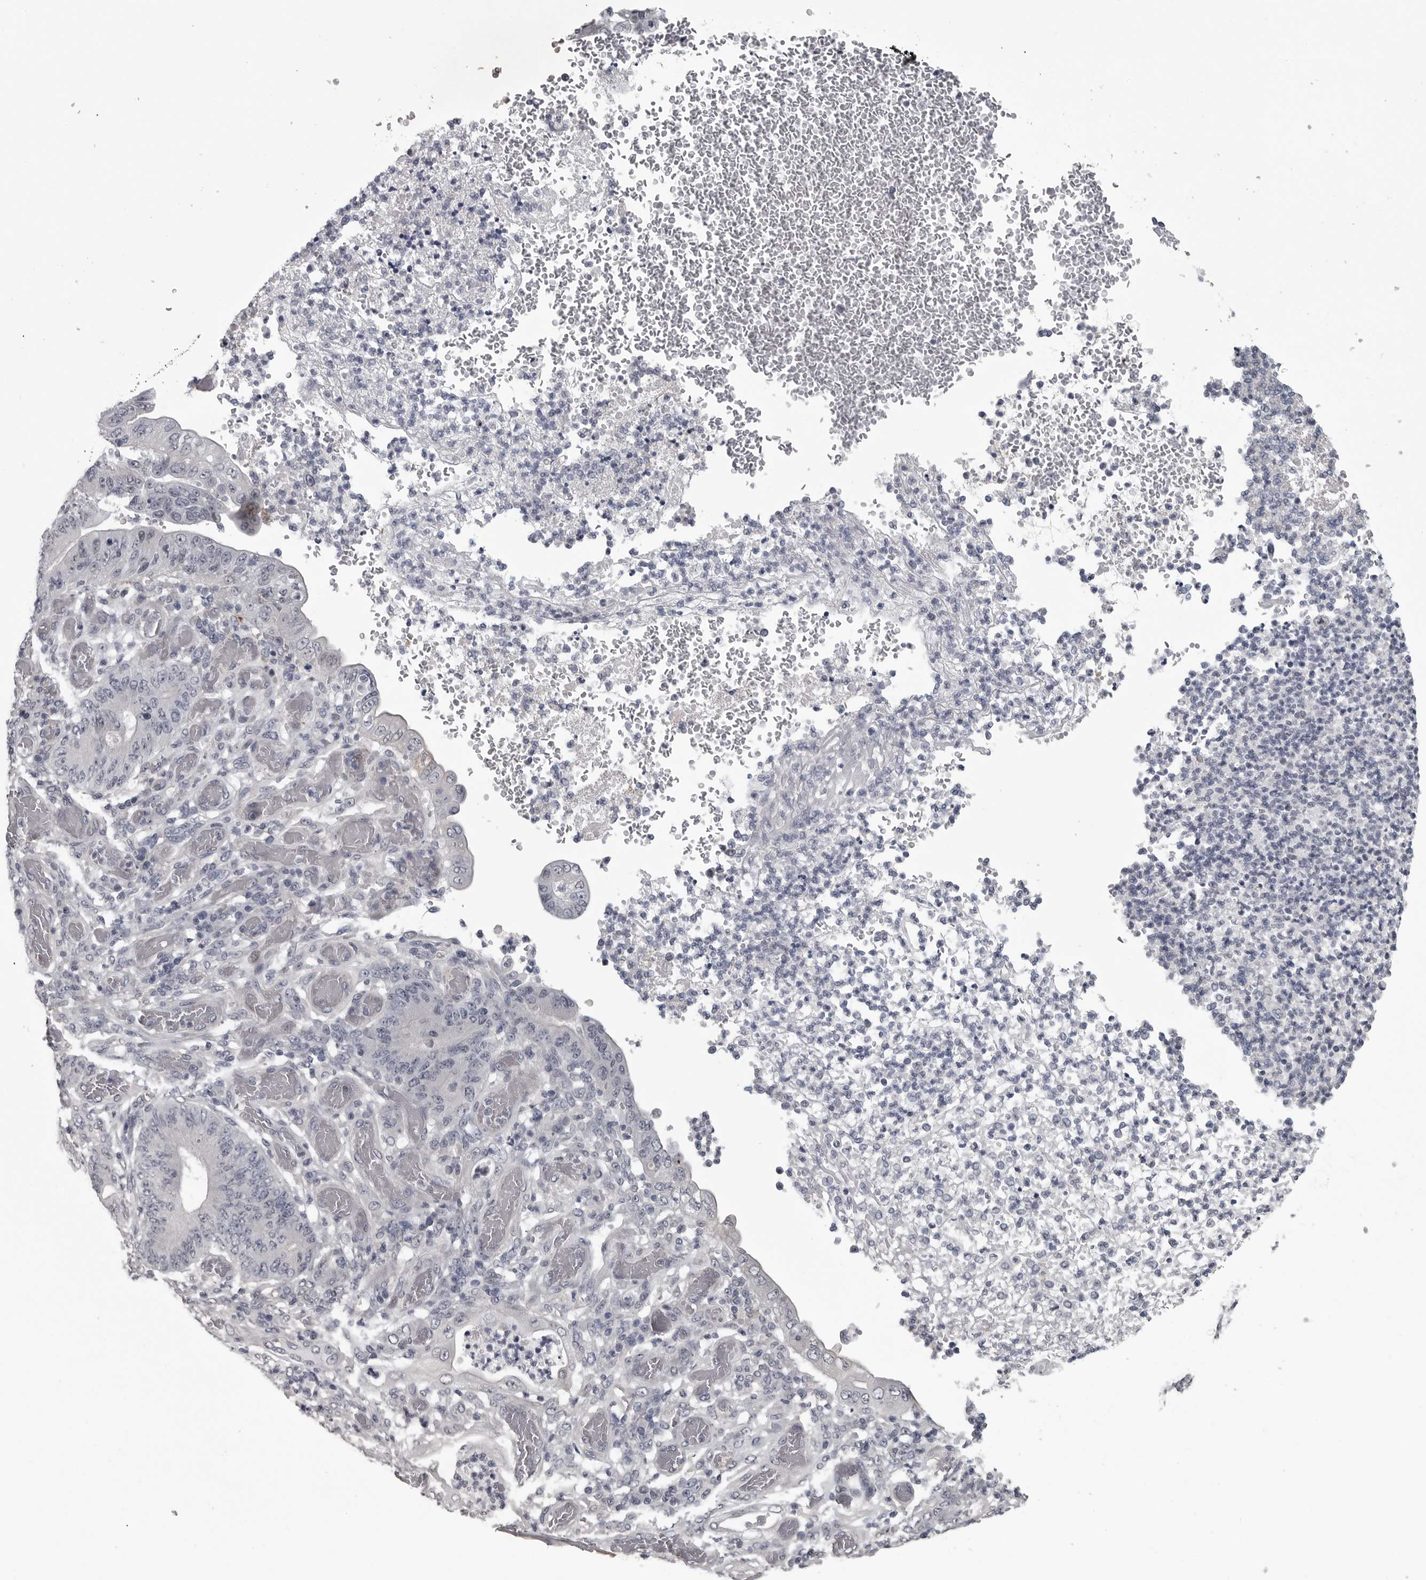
{"staining": {"intensity": "negative", "quantity": "none", "location": "none"}, "tissue": "stomach cancer", "cell_type": "Tumor cells", "image_type": "cancer", "snomed": [{"axis": "morphology", "description": "Adenocarcinoma, NOS"}, {"axis": "topography", "description": "Stomach"}], "caption": "A high-resolution image shows immunohistochemistry staining of stomach cancer (adenocarcinoma), which shows no significant expression in tumor cells.", "gene": "LYSMD1", "patient": {"sex": "female", "age": 73}}